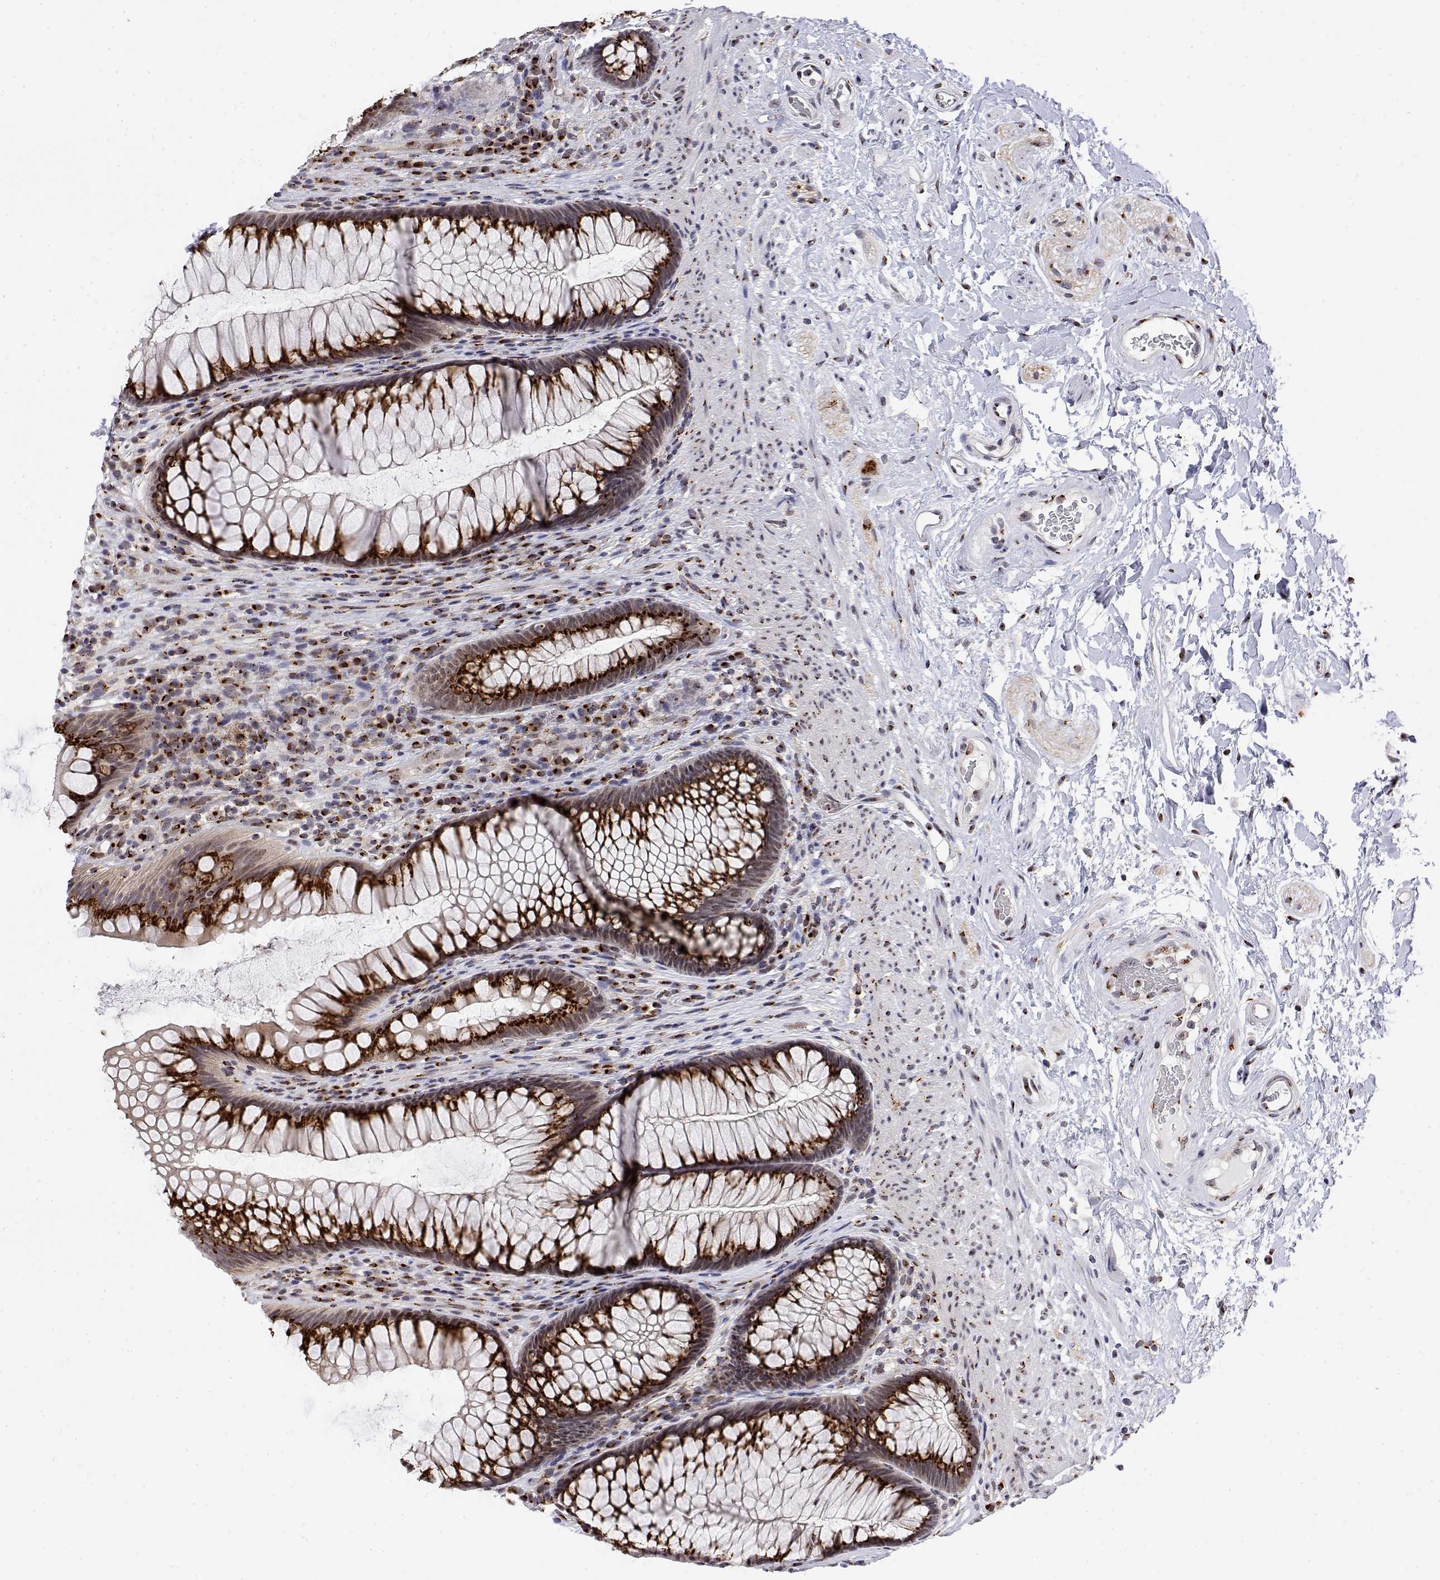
{"staining": {"intensity": "strong", "quantity": ">75%", "location": "cytoplasmic/membranous"}, "tissue": "rectum", "cell_type": "Glandular cells", "image_type": "normal", "snomed": [{"axis": "morphology", "description": "Normal tissue, NOS"}, {"axis": "topography", "description": "Smooth muscle"}, {"axis": "topography", "description": "Rectum"}], "caption": "This is a histology image of immunohistochemistry staining of normal rectum, which shows strong expression in the cytoplasmic/membranous of glandular cells.", "gene": "YIPF3", "patient": {"sex": "male", "age": 53}}